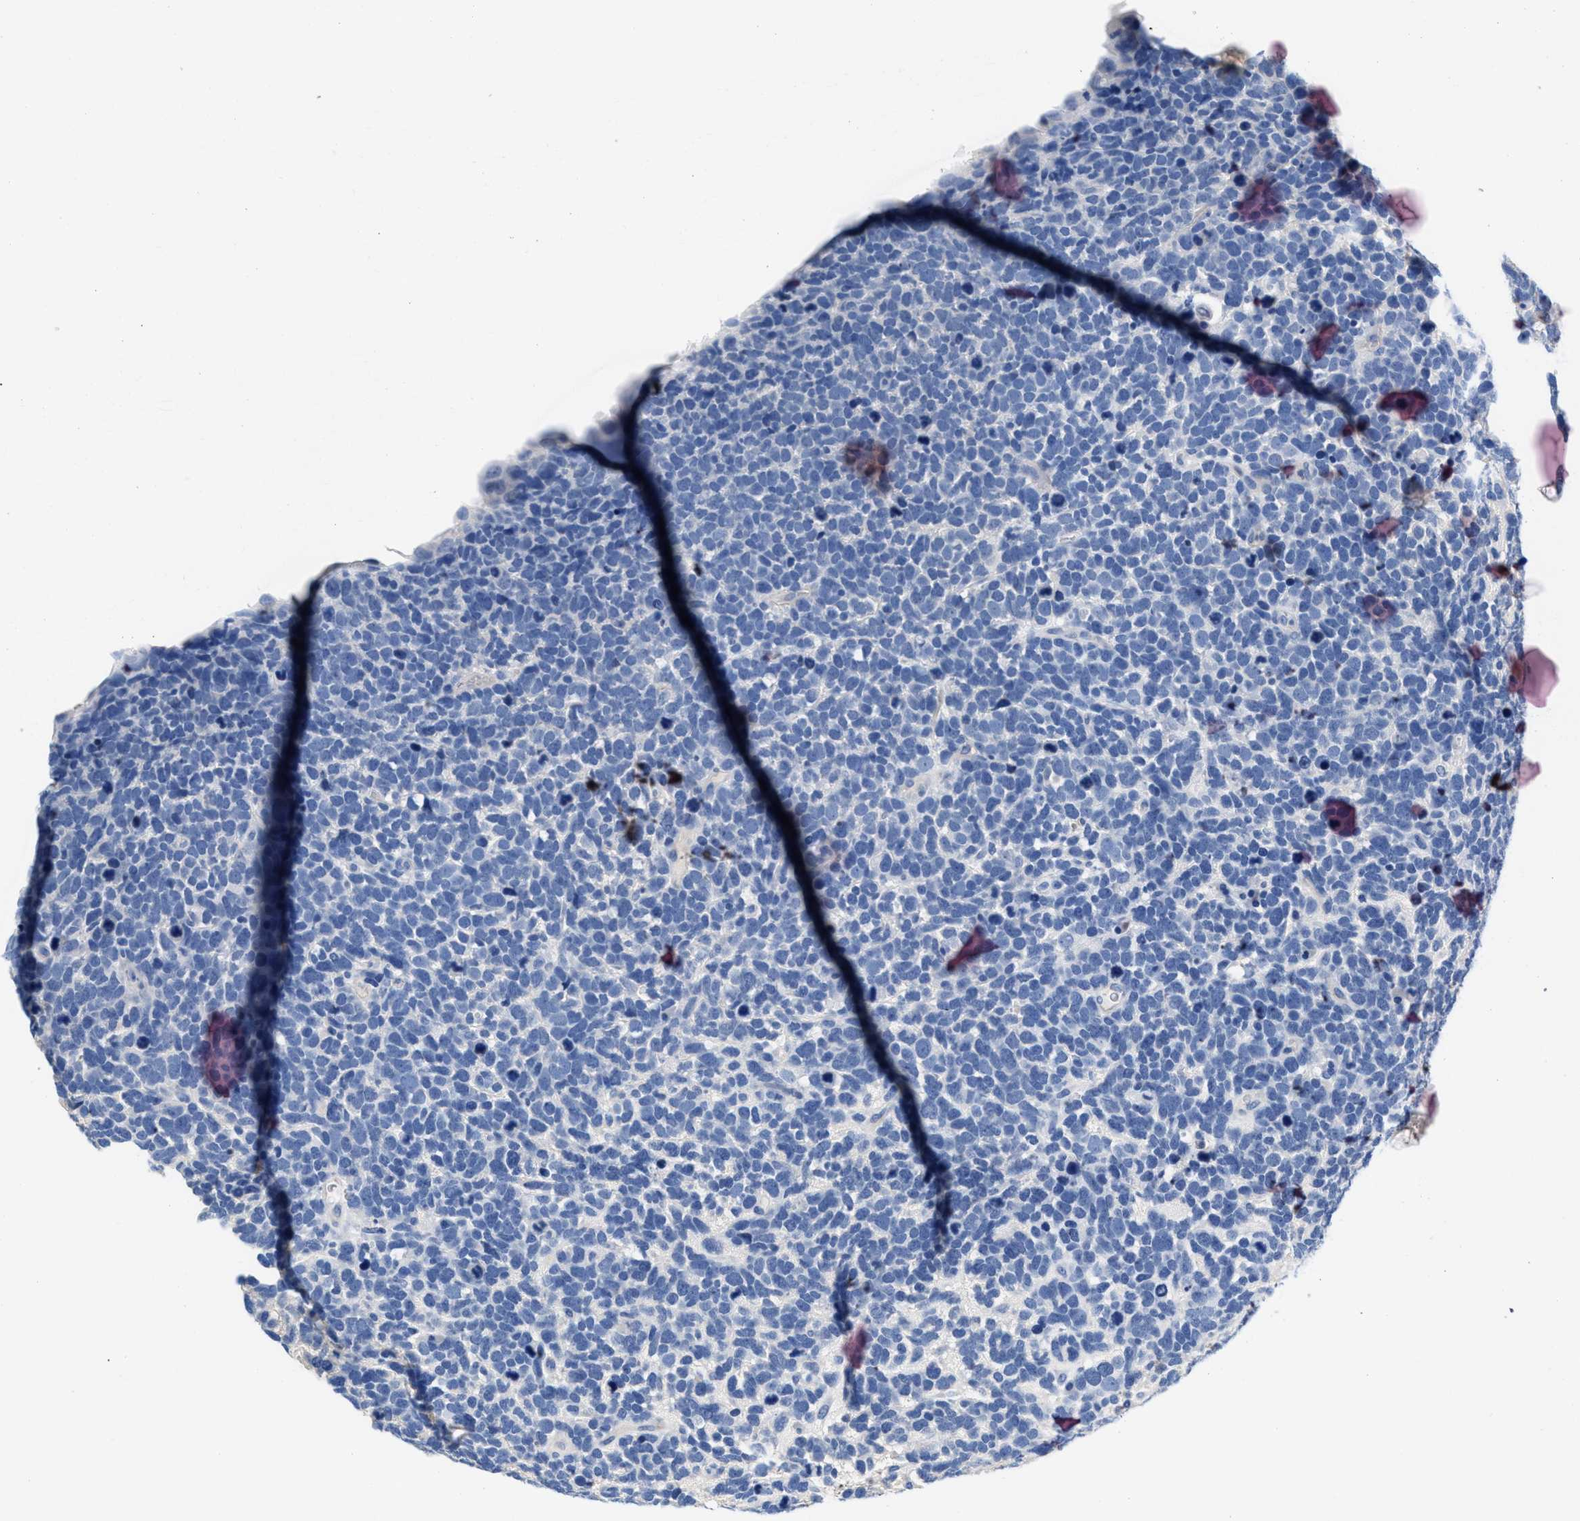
{"staining": {"intensity": "negative", "quantity": "none", "location": "none"}, "tissue": "urothelial cancer", "cell_type": "Tumor cells", "image_type": "cancer", "snomed": [{"axis": "morphology", "description": "Urothelial carcinoma, High grade"}, {"axis": "topography", "description": "Urinary bladder"}], "caption": "Immunohistochemistry (IHC) histopathology image of neoplastic tissue: human urothelial carcinoma (high-grade) stained with DAB (3,3'-diaminobenzidine) displays no significant protein expression in tumor cells. The staining is performed using DAB brown chromogen with nuclei counter-stained in using hematoxylin.", "gene": "SLFN13", "patient": {"sex": "female", "age": 82}}